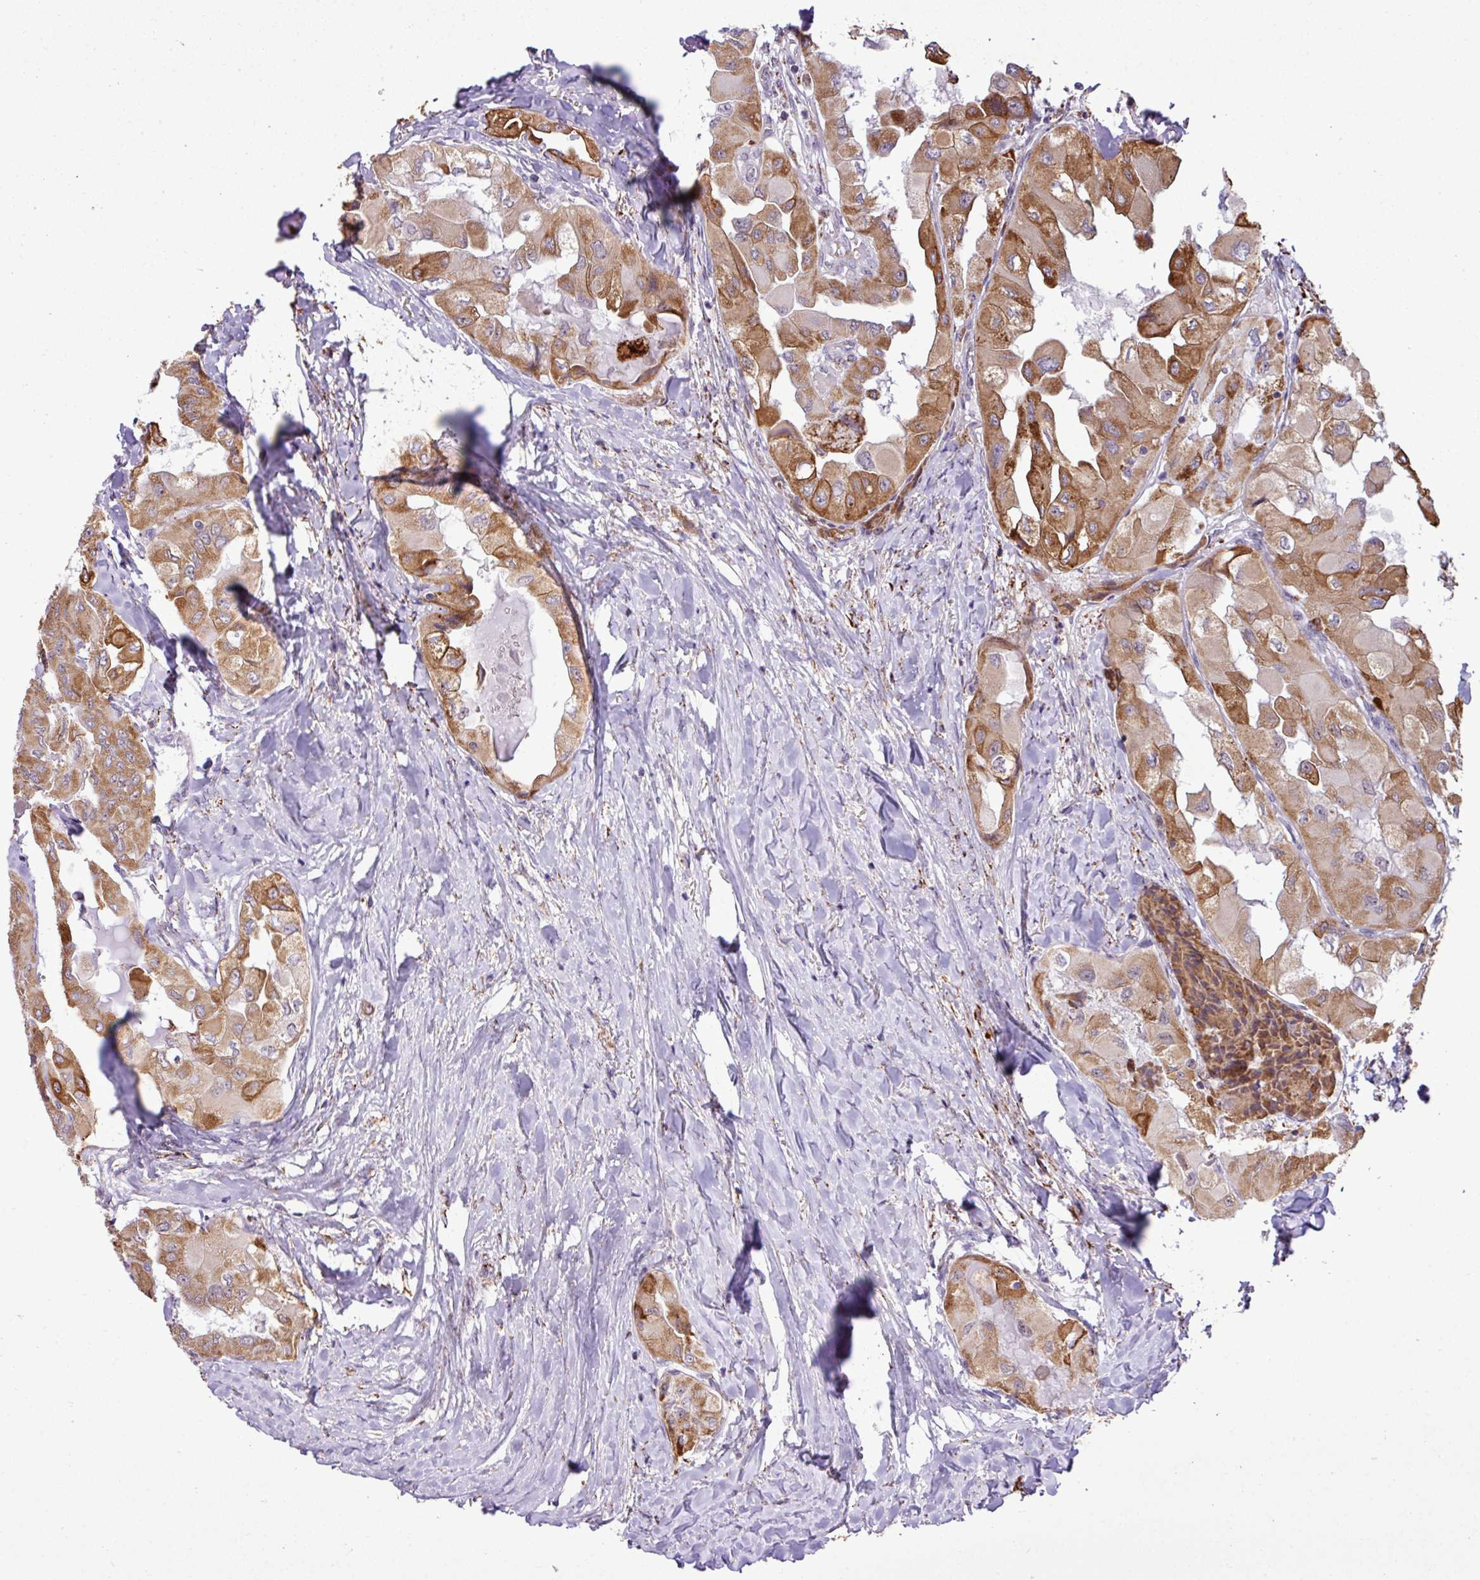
{"staining": {"intensity": "moderate", "quantity": ">75%", "location": "cytoplasmic/membranous"}, "tissue": "thyroid cancer", "cell_type": "Tumor cells", "image_type": "cancer", "snomed": [{"axis": "morphology", "description": "Normal tissue, NOS"}, {"axis": "morphology", "description": "Papillary adenocarcinoma, NOS"}, {"axis": "topography", "description": "Thyroid gland"}], "caption": "There is medium levels of moderate cytoplasmic/membranous staining in tumor cells of thyroid cancer (papillary adenocarcinoma), as demonstrated by immunohistochemical staining (brown color).", "gene": "SGPP1", "patient": {"sex": "female", "age": 59}}